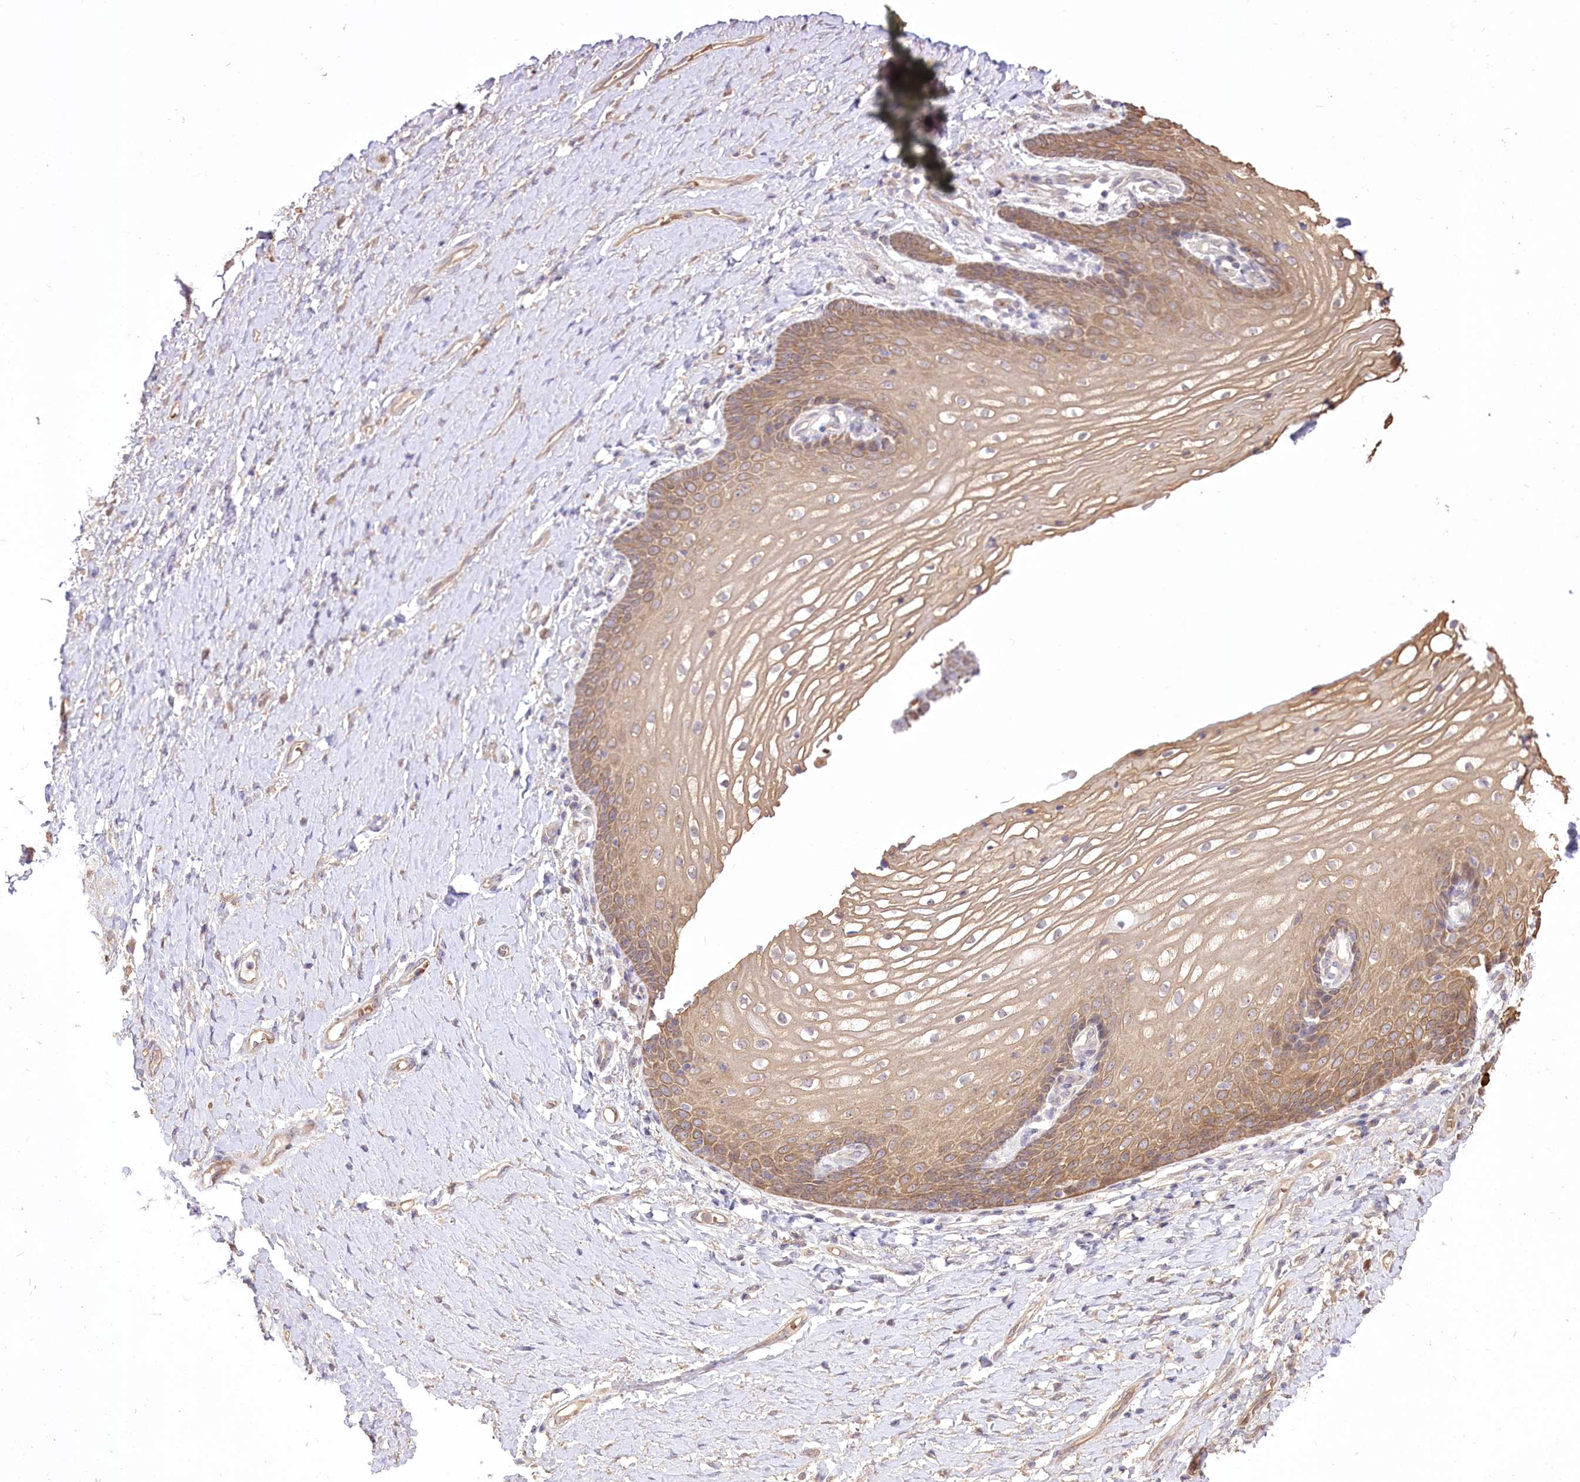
{"staining": {"intensity": "moderate", "quantity": ">75%", "location": "cytoplasmic/membranous"}, "tissue": "vagina", "cell_type": "Squamous epithelial cells", "image_type": "normal", "snomed": [{"axis": "morphology", "description": "Normal tissue, NOS"}, {"axis": "topography", "description": "Vagina"}], "caption": "About >75% of squamous epithelial cells in normal vagina show moderate cytoplasmic/membranous protein positivity as visualized by brown immunohistochemical staining.", "gene": "R3HDM2", "patient": {"sex": "female", "age": 60}}